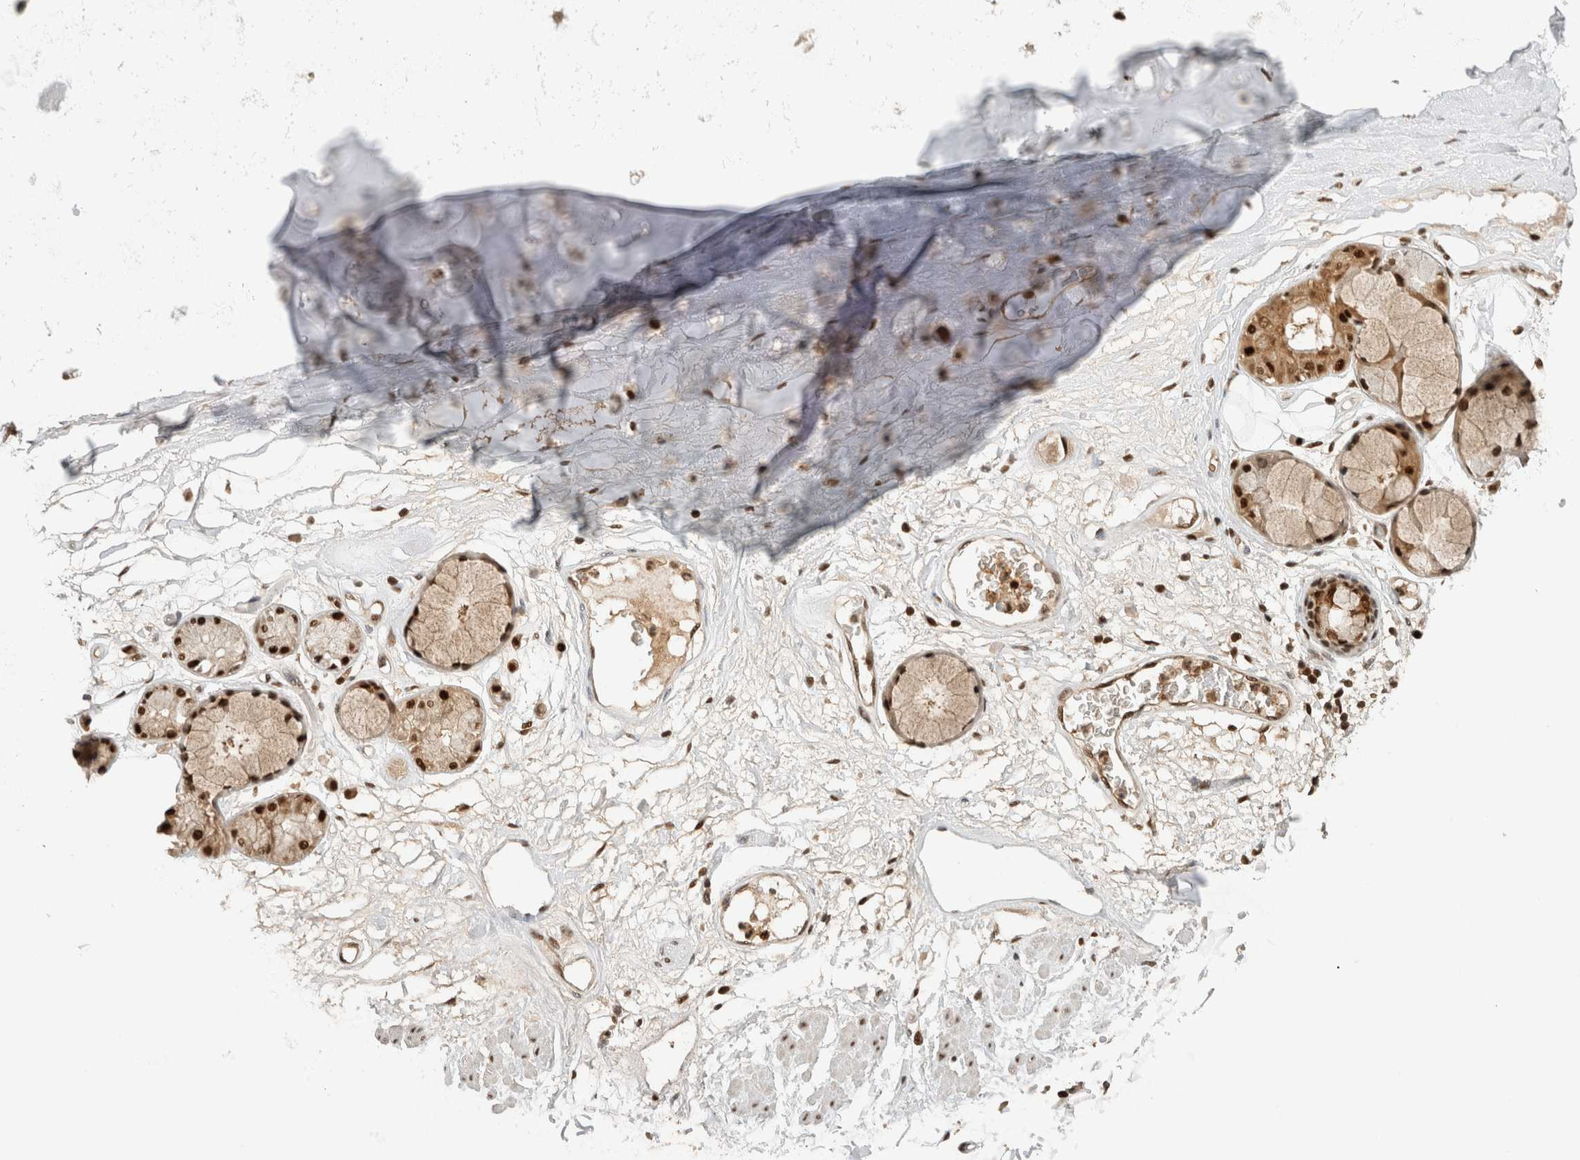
{"staining": {"intensity": "moderate", "quantity": "25%-75%", "location": "cytoplasmic/membranous,nuclear"}, "tissue": "adipose tissue", "cell_type": "Adipocytes", "image_type": "normal", "snomed": [{"axis": "morphology", "description": "Normal tissue, NOS"}, {"axis": "topography", "description": "Bronchus"}], "caption": "Brown immunohistochemical staining in benign adipose tissue demonstrates moderate cytoplasmic/membranous,nuclear staining in about 25%-75% of adipocytes.", "gene": "SNRNP40", "patient": {"sex": "male", "age": 66}}